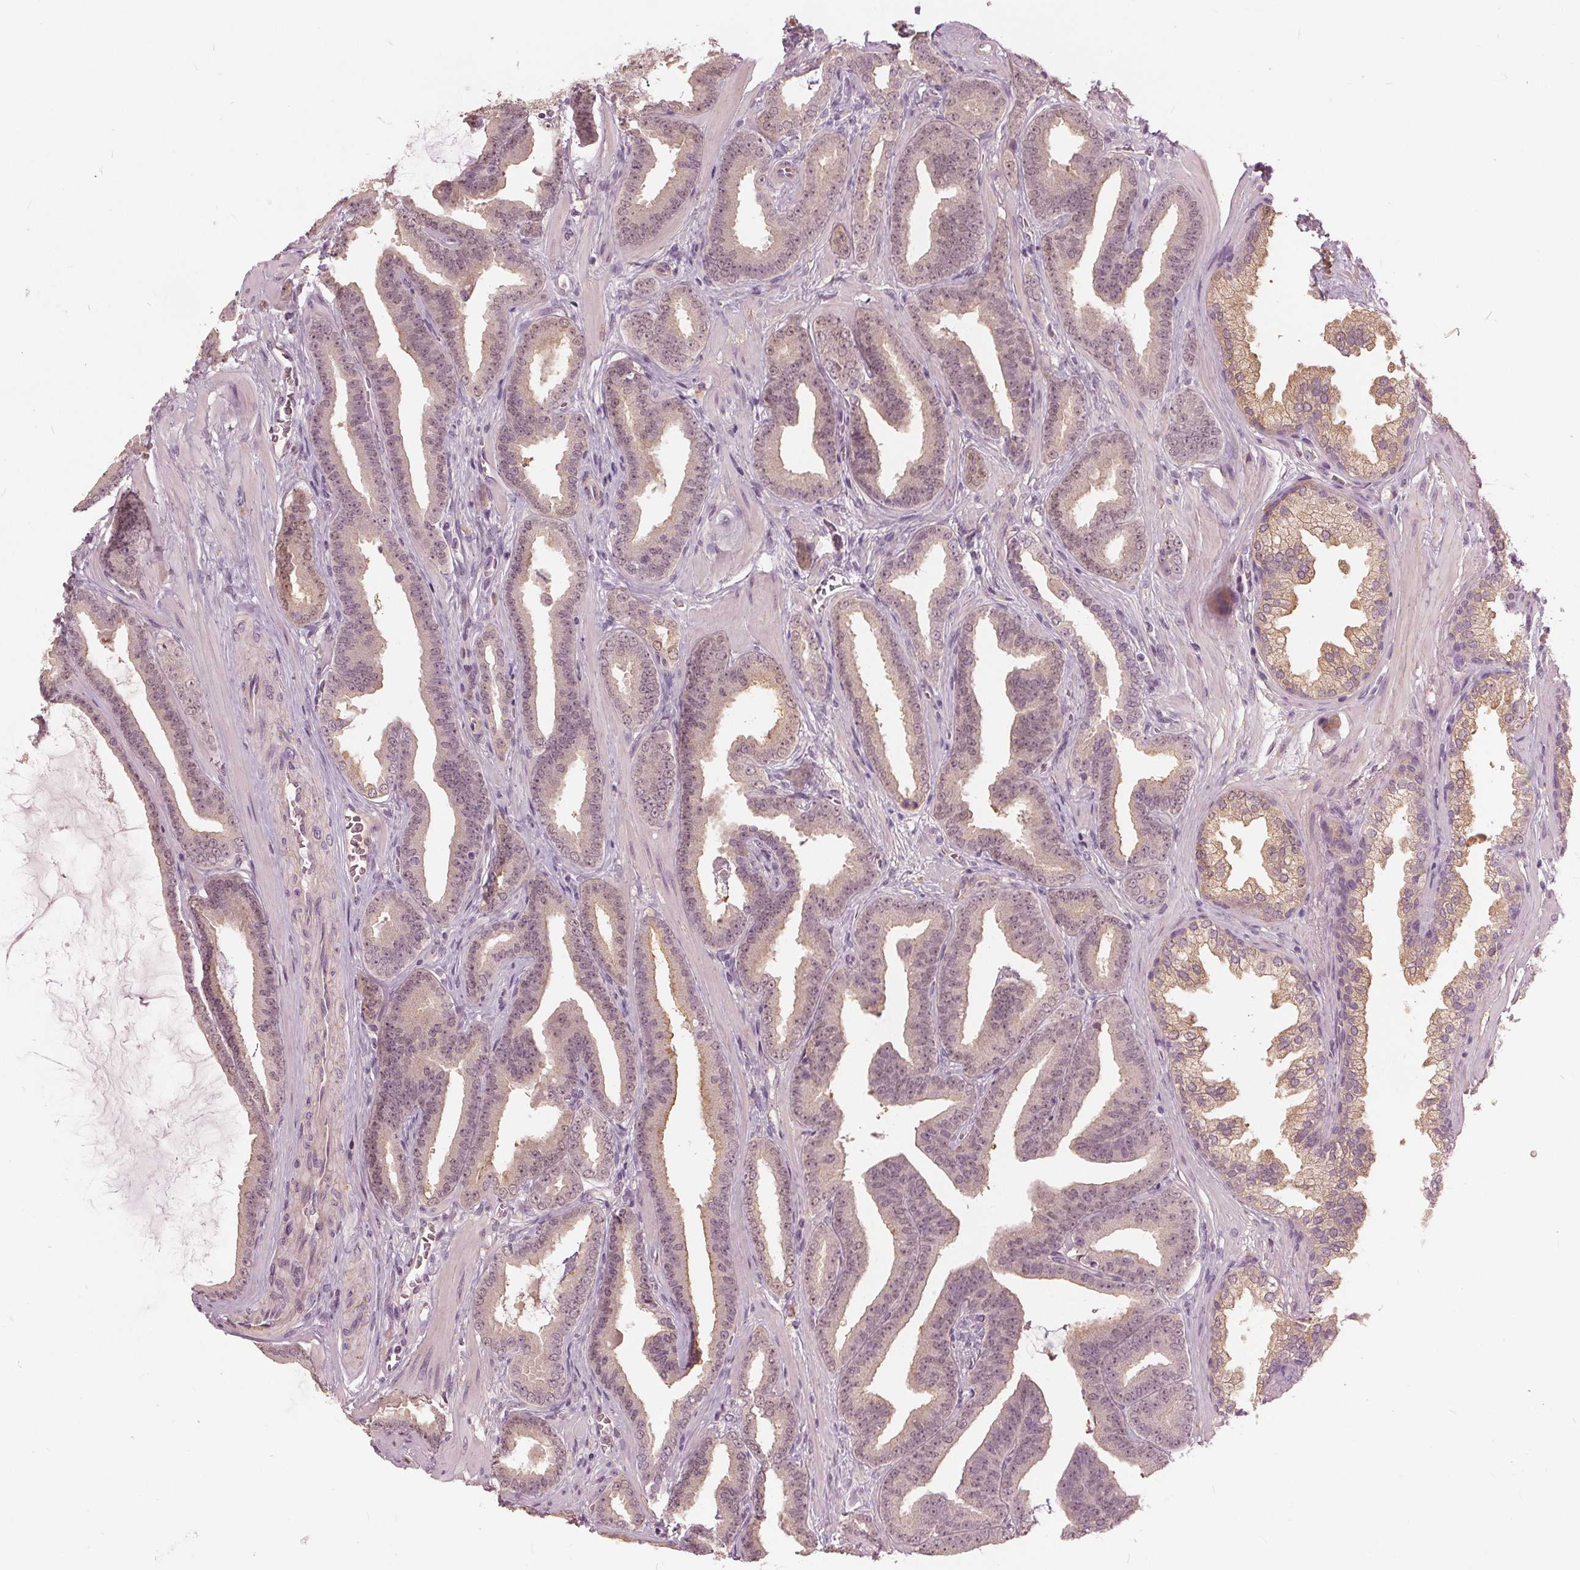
{"staining": {"intensity": "negative", "quantity": "none", "location": "none"}, "tissue": "prostate cancer", "cell_type": "Tumor cells", "image_type": "cancer", "snomed": [{"axis": "morphology", "description": "Adenocarcinoma, Low grade"}, {"axis": "topography", "description": "Prostate"}], "caption": "Human prostate adenocarcinoma (low-grade) stained for a protein using immunohistochemistry (IHC) demonstrates no staining in tumor cells.", "gene": "KLK13", "patient": {"sex": "male", "age": 63}}